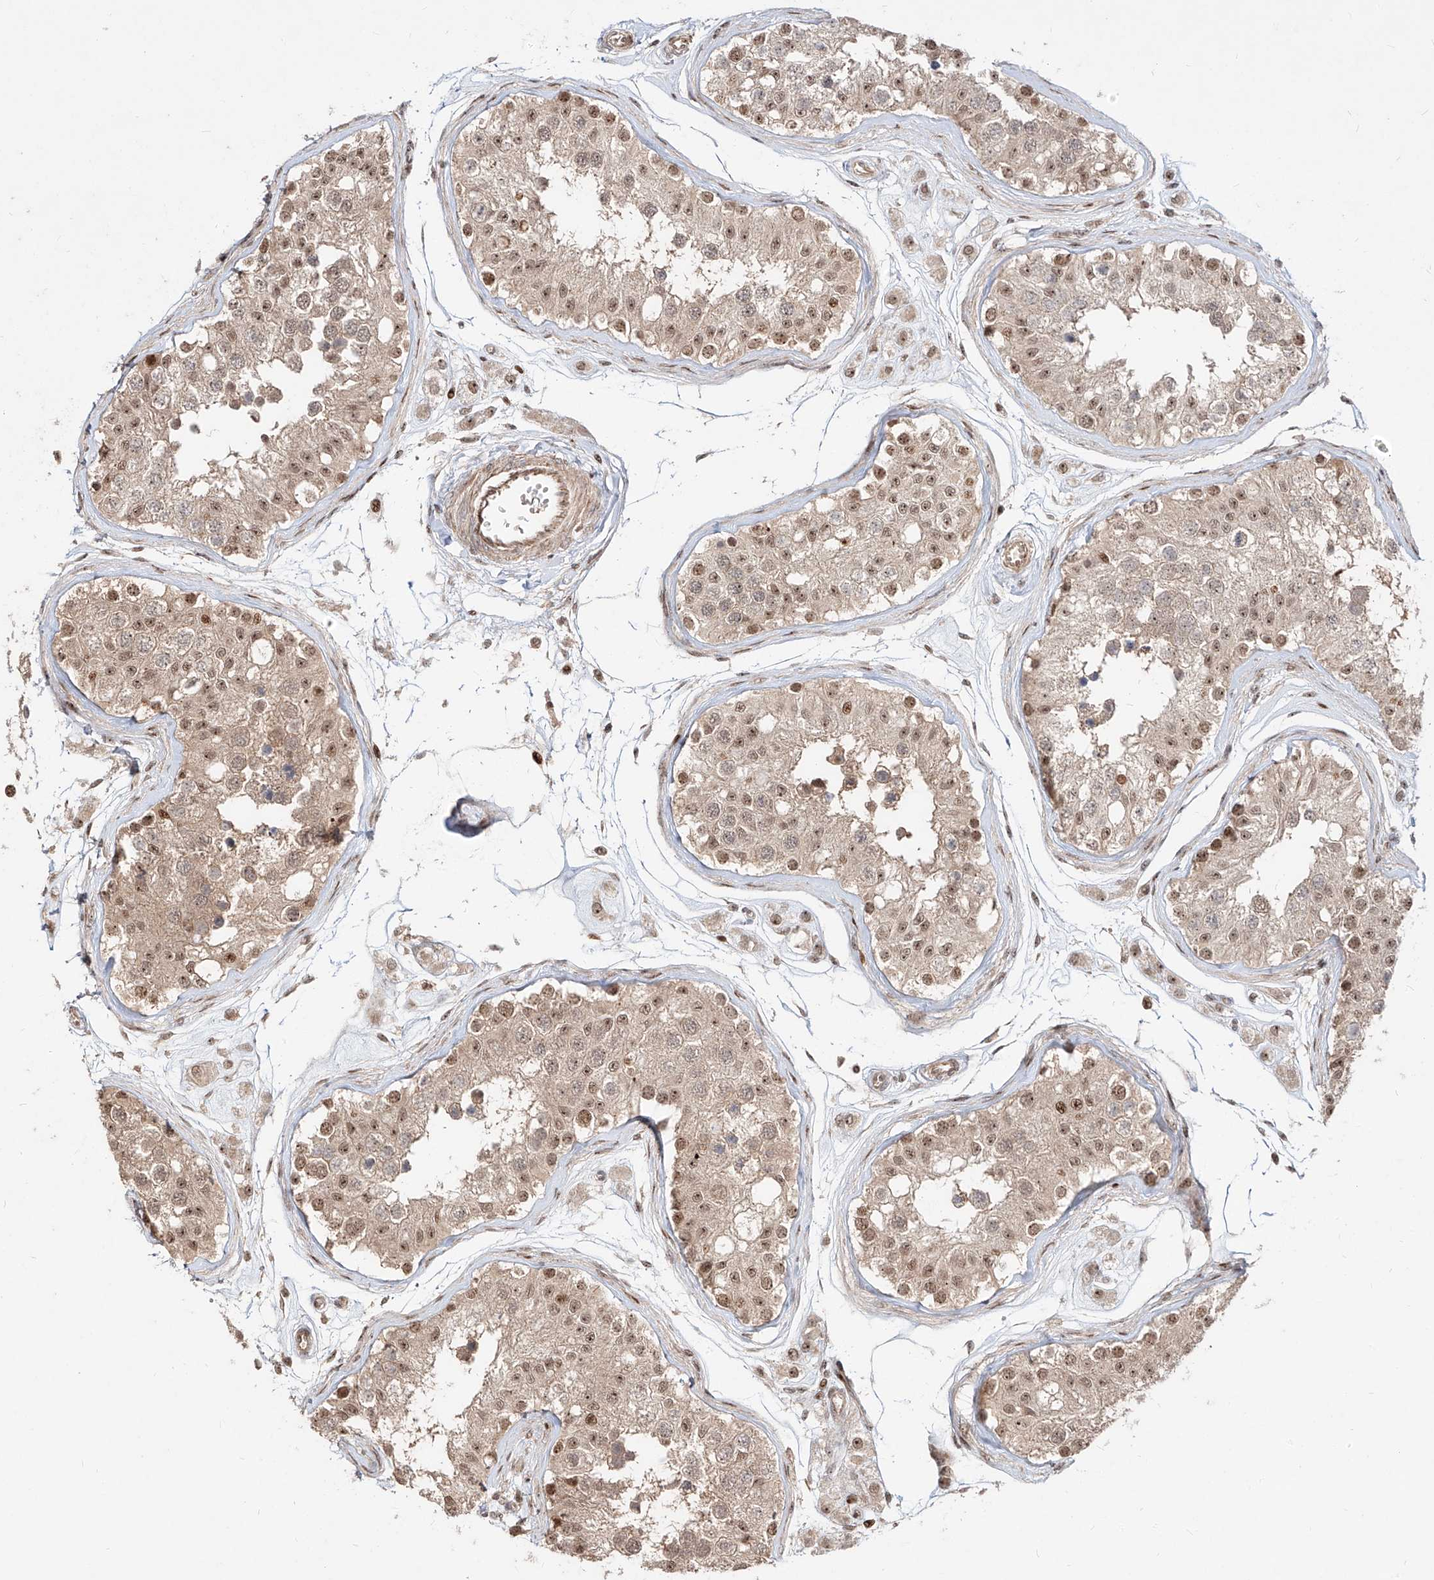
{"staining": {"intensity": "moderate", "quantity": ">75%", "location": "cytoplasmic/membranous,nuclear"}, "tissue": "testis", "cell_type": "Cells in seminiferous ducts", "image_type": "normal", "snomed": [{"axis": "morphology", "description": "Normal tissue, NOS"}, {"axis": "morphology", "description": "Adenocarcinoma, metastatic, NOS"}, {"axis": "topography", "description": "Testis"}], "caption": "Protein expression analysis of normal human testis reveals moderate cytoplasmic/membranous,nuclear expression in approximately >75% of cells in seminiferous ducts. (DAB IHC, brown staining for protein, blue staining for nuclei).", "gene": "ZNF710", "patient": {"sex": "male", "age": 26}}